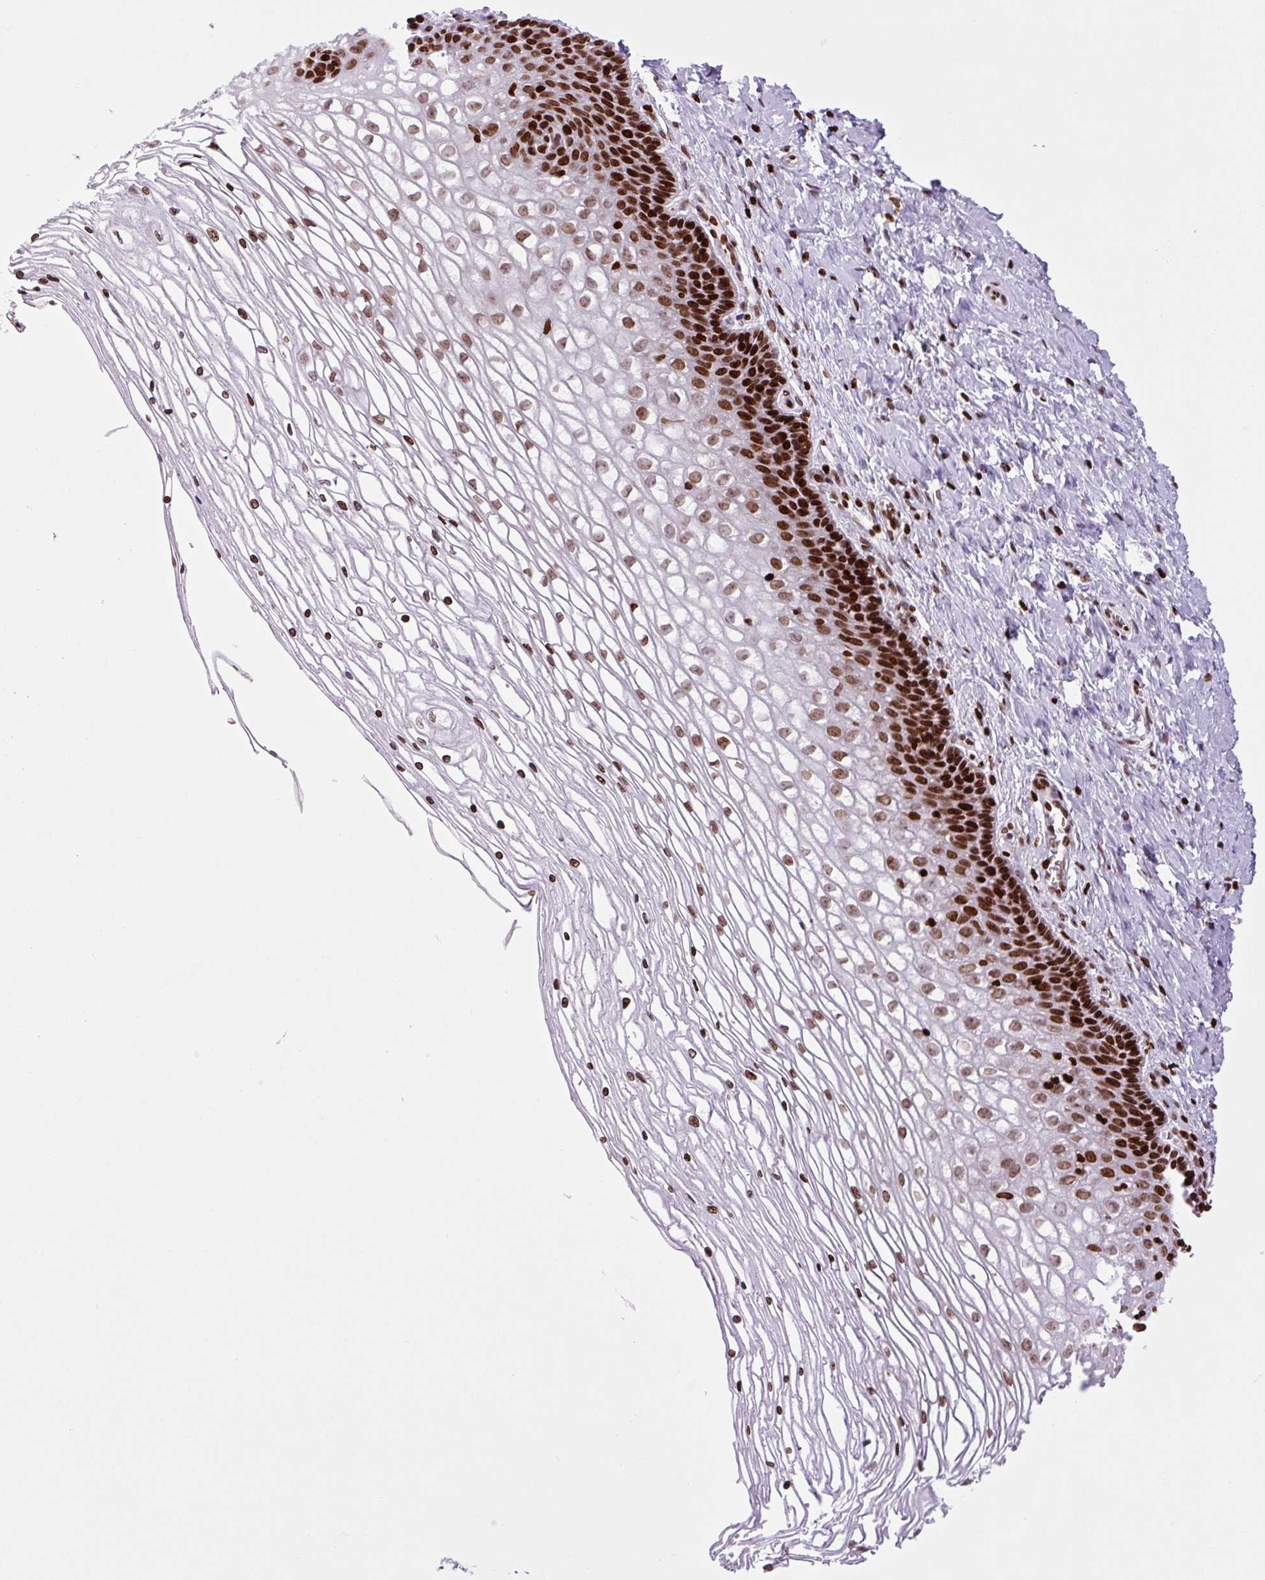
{"staining": {"intensity": "strong", "quantity": ">75%", "location": "nuclear"}, "tissue": "cervix", "cell_type": "Glandular cells", "image_type": "normal", "snomed": [{"axis": "morphology", "description": "Normal tissue, NOS"}, {"axis": "topography", "description": "Cervix"}], "caption": "A histopathology image of human cervix stained for a protein displays strong nuclear brown staining in glandular cells. The staining is performed using DAB (3,3'-diaminobenzidine) brown chromogen to label protein expression. The nuclei are counter-stained blue using hematoxylin.", "gene": "H1", "patient": {"sex": "female", "age": 36}}